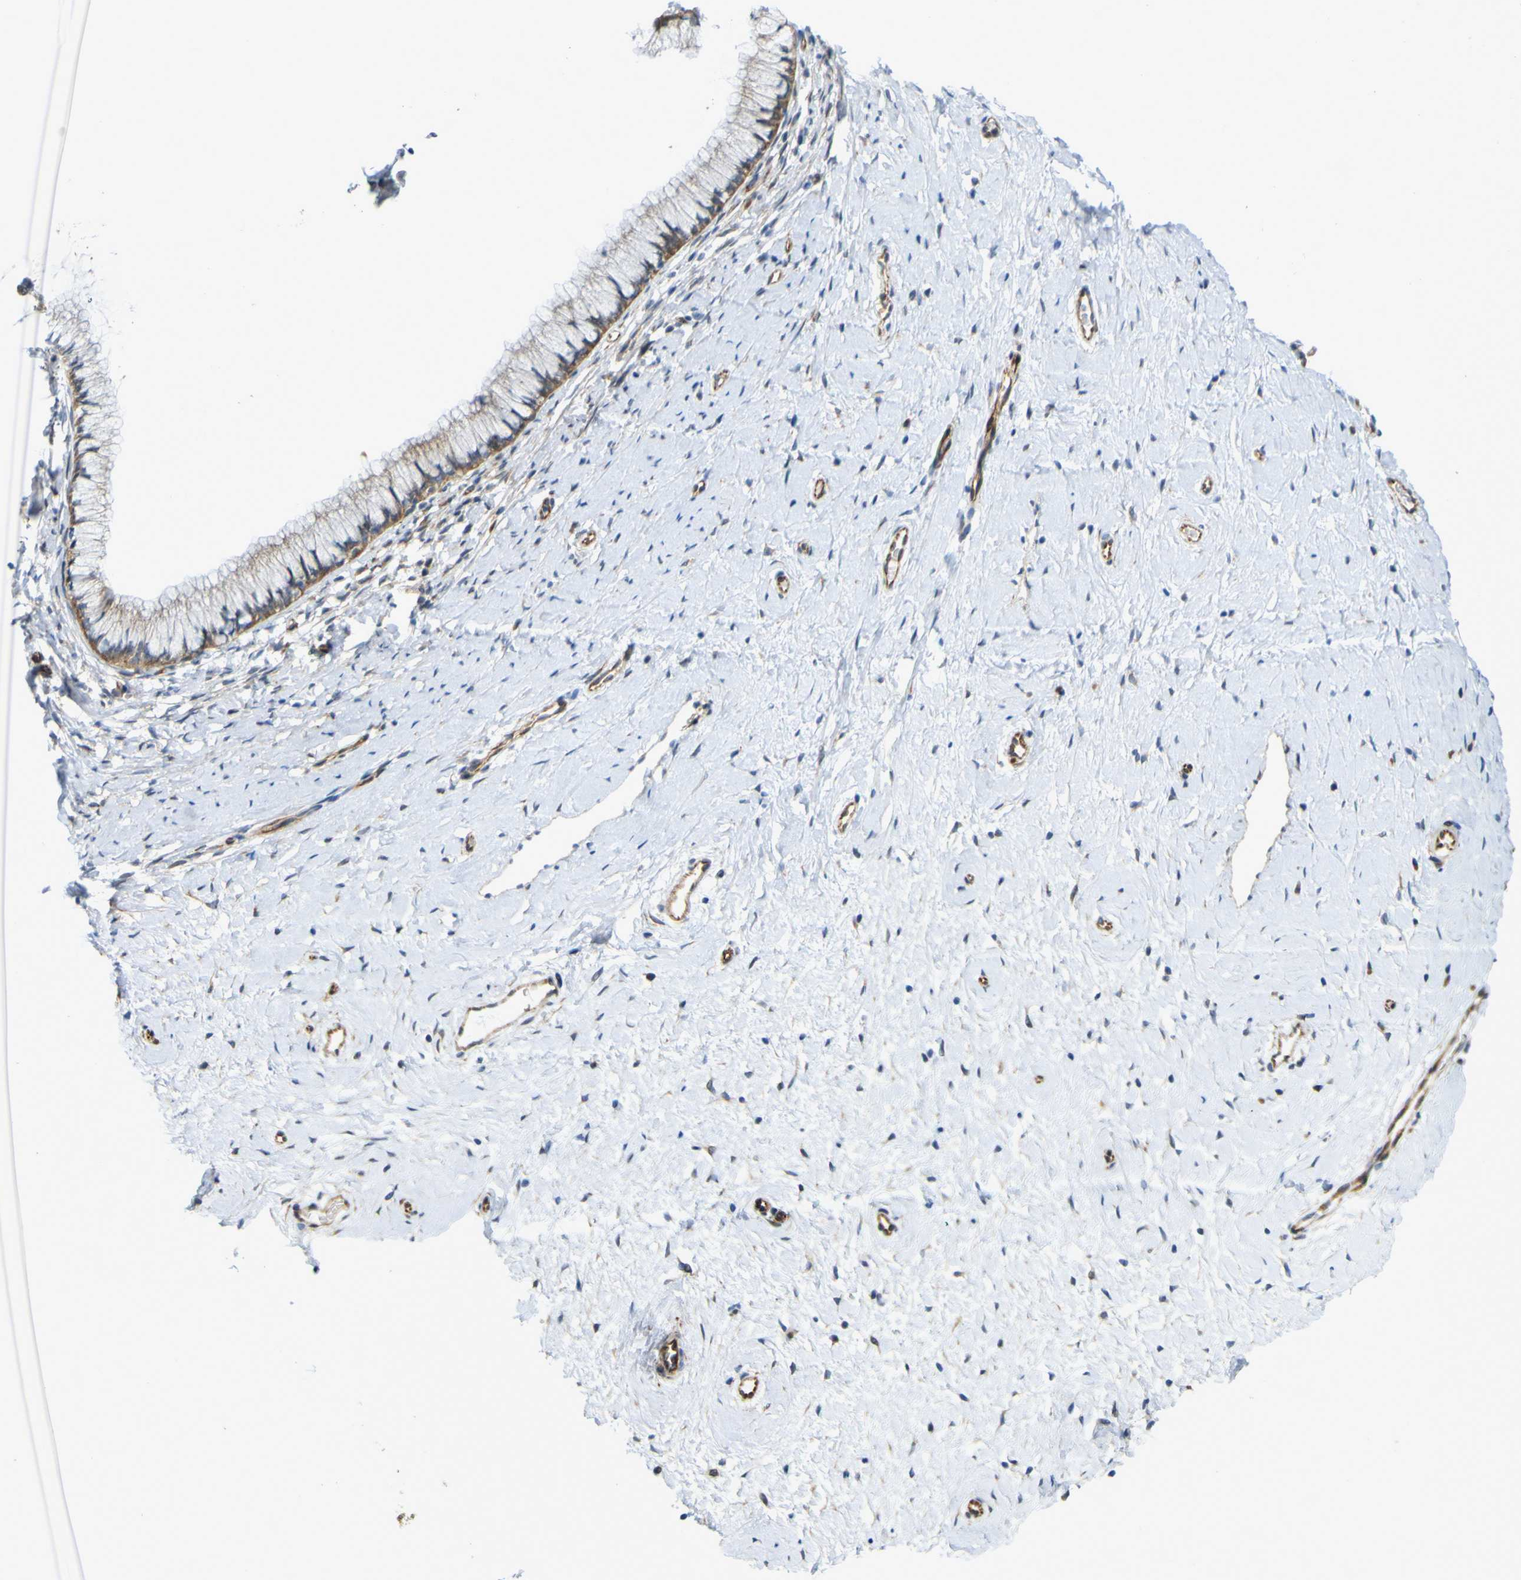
{"staining": {"intensity": "moderate", "quantity": ">75%", "location": "cytoplasmic/membranous"}, "tissue": "cervix", "cell_type": "Glandular cells", "image_type": "normal", "snomed": [{"axis": "morphology", "description": "Normal tissue, NOS"}, {"axis": "topography", "description": "Cervix"}], "caption": "Glandular cells show medium levels of moderate cytoplasmic/membranous positivity in approximately >75% of cells in benign human cervix.", "gene": "JPH1", "patient": {"sex": "female", "age": 39}}